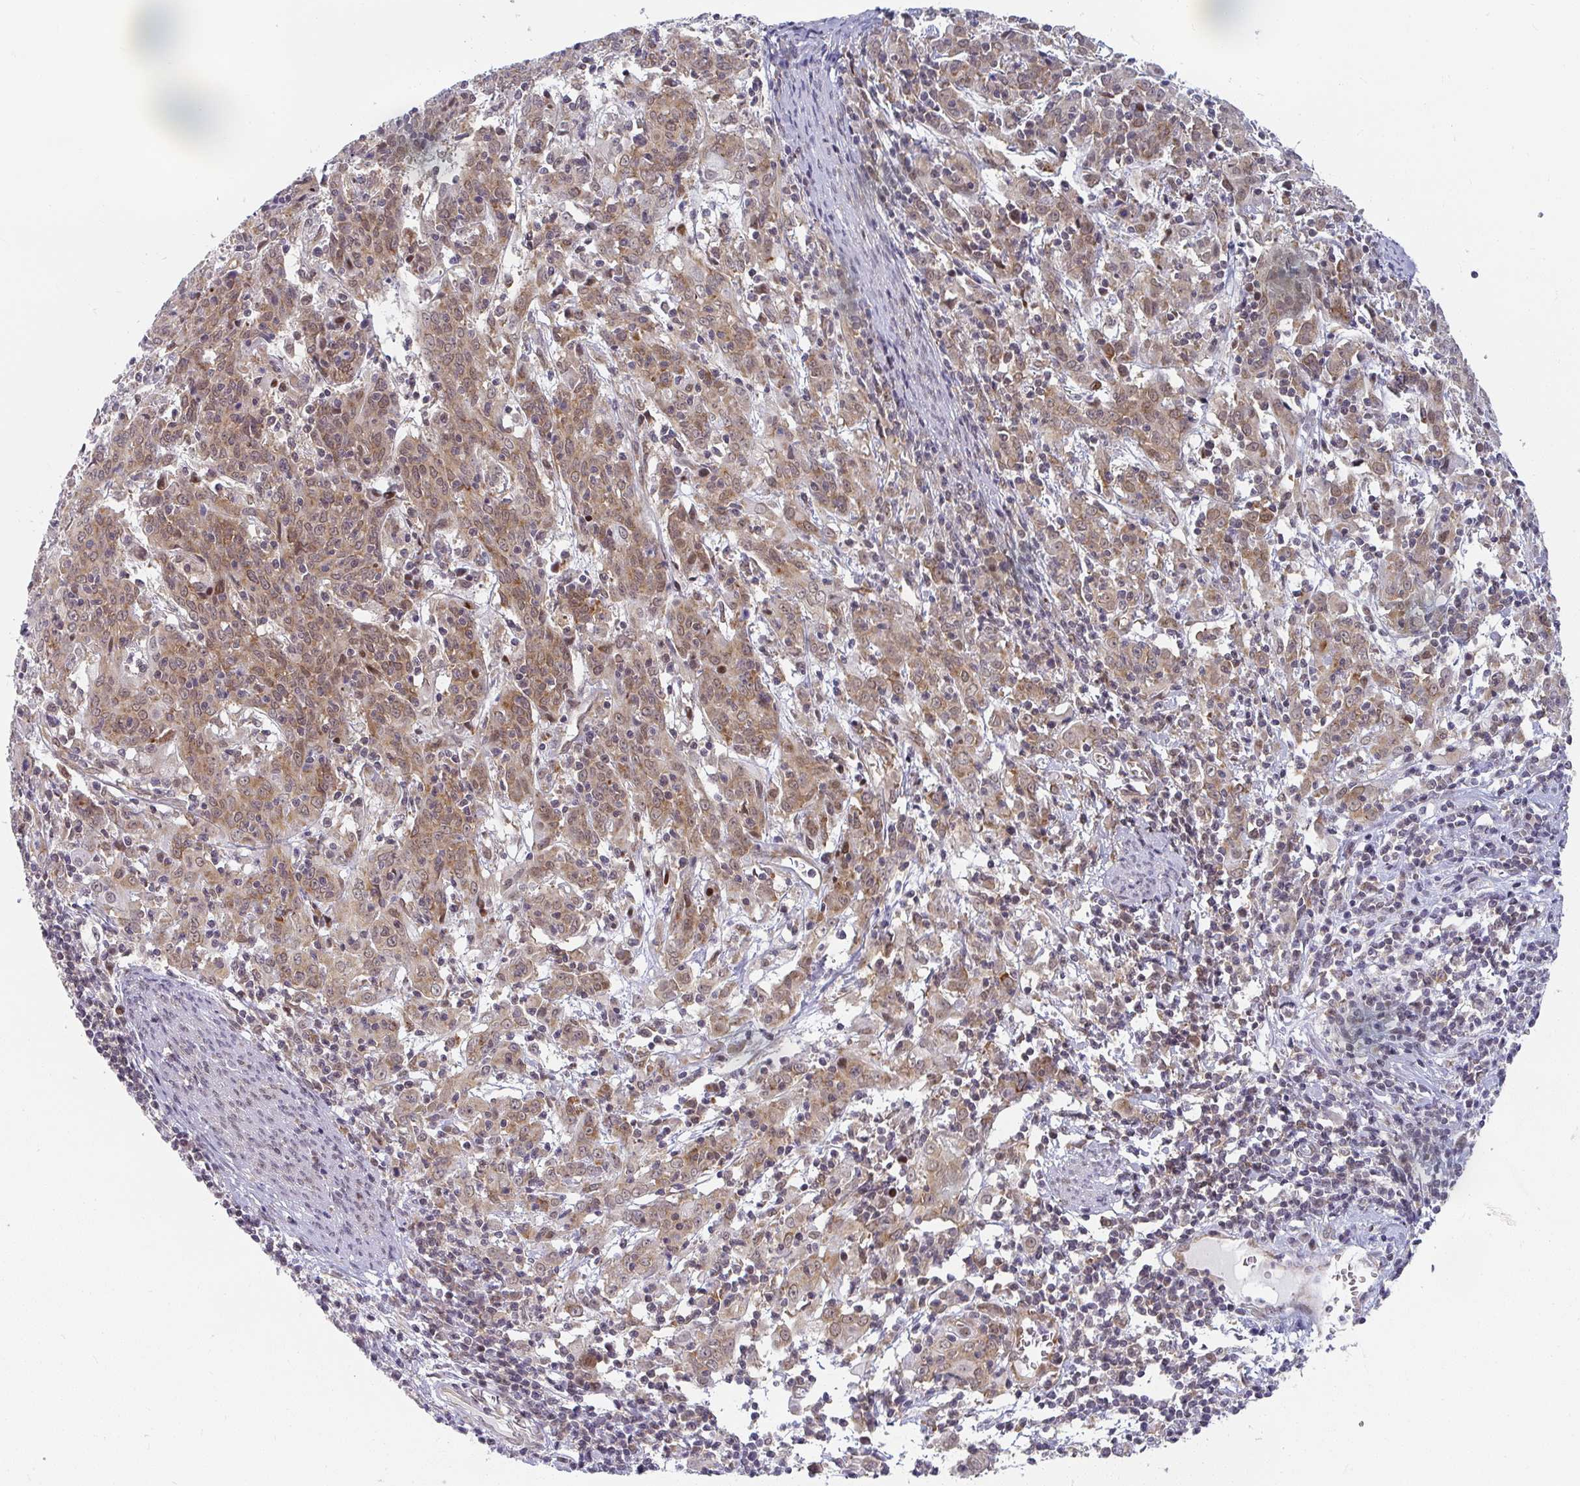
{"staining": {"intensity": "moderate", "quantity": ">75%", "location": "cytoplasmic/membranous,nuclear"}, "tissue": "cervical cancer", "cell_type": "Tumor cells", "image_type": "cancer", "snomed": [{"axis": "morphology", "description": "Squamous cell carcinoma, NOS"}, {"axis": "topography", "description": "Cervix"}], "caption": "Protein staining shows moderate cytoplasmic/membranous and nuclear positivity in about >75% of tumor cells in cervical squamous cell carcinoma.", "gene": "SYNCRIP", "patient": {"sex": "female", "age": 67}}